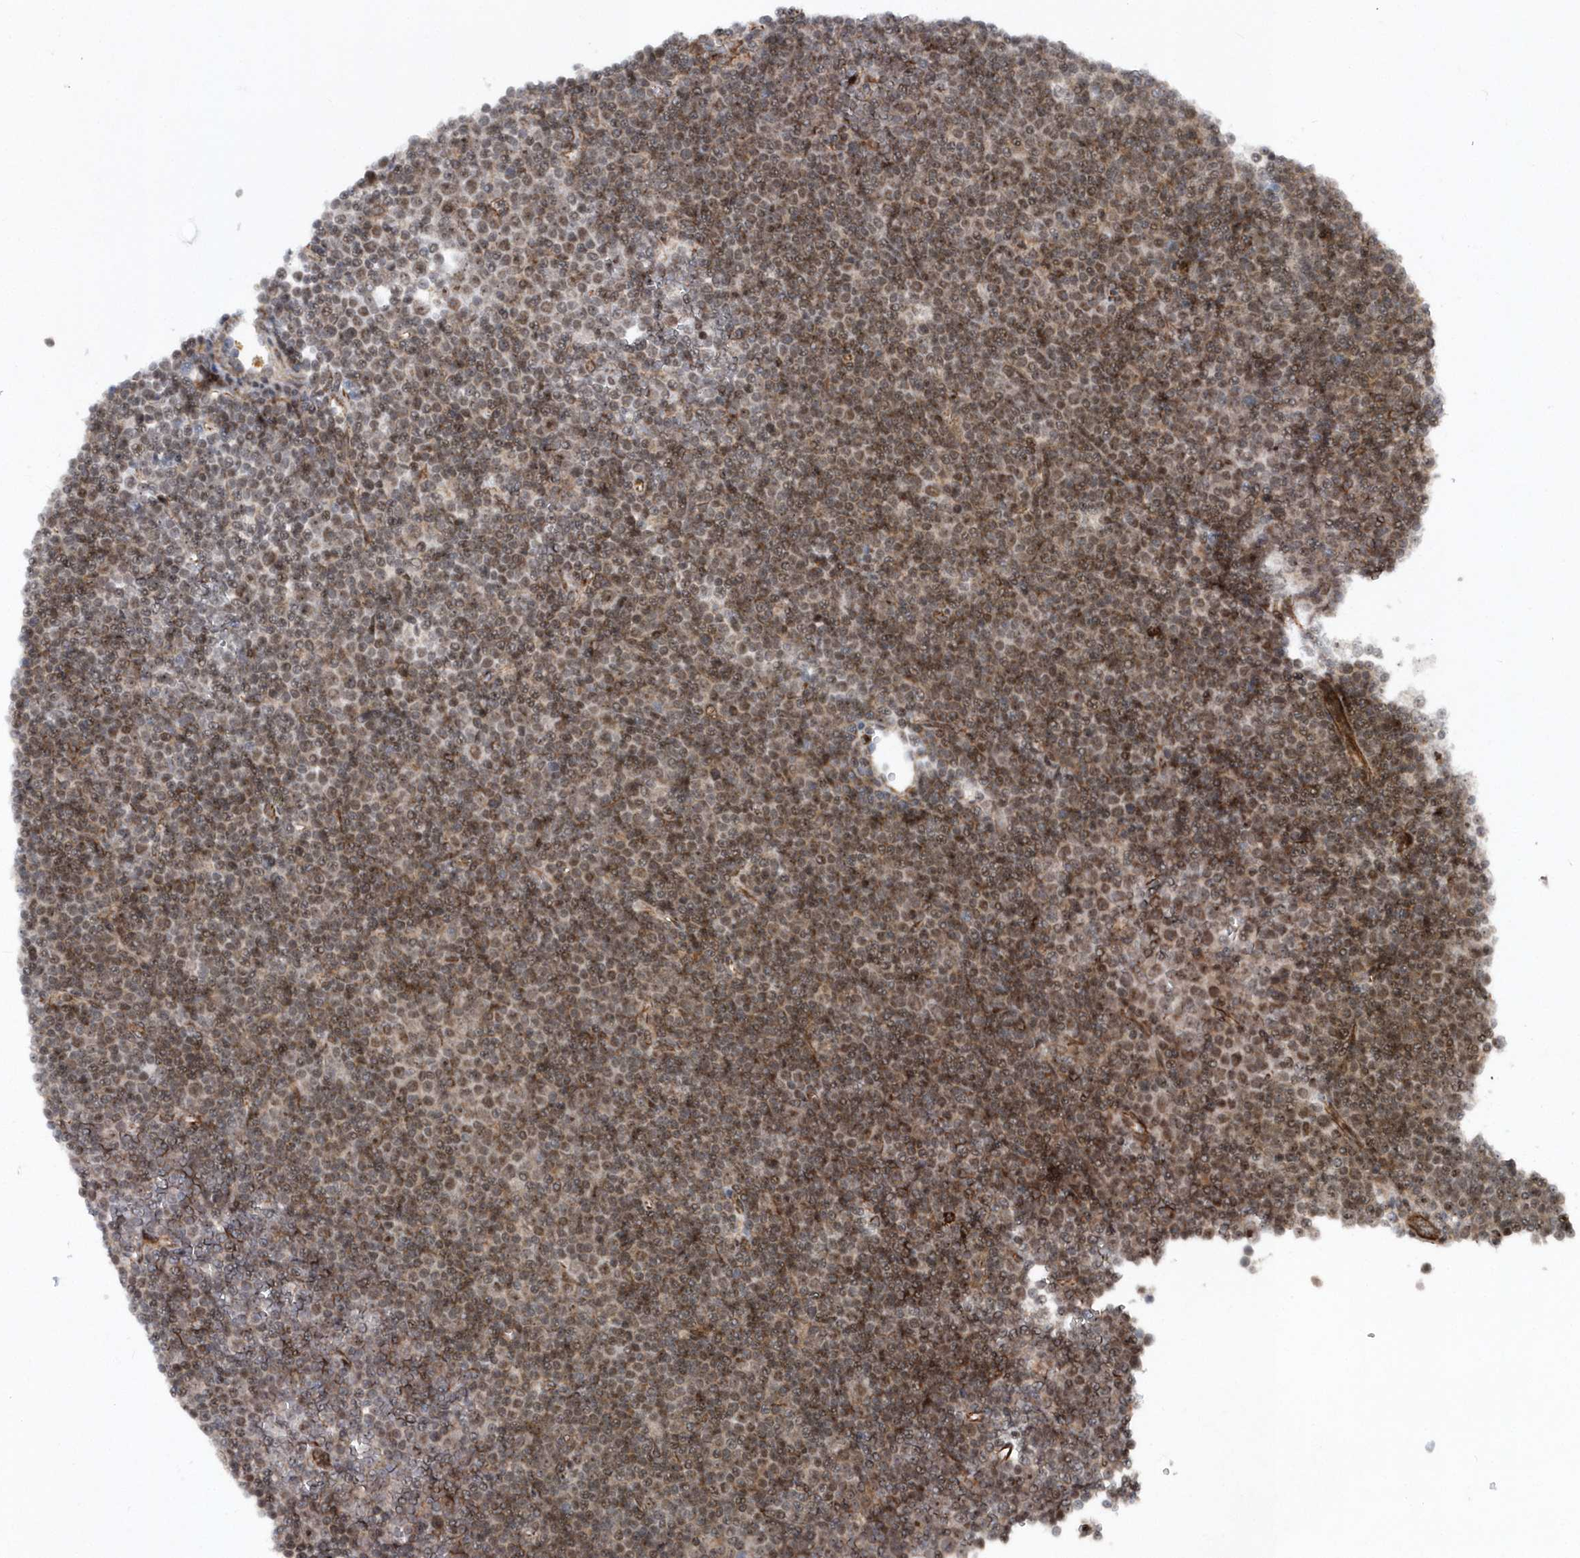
{"staining": {"intensity": "moderate", "quantity": ">75%", "location": "cytoplasmic/membranous,nuclear"}, "tissue": "lymphoma", "cell_type": "Tumor cells", "image_type": "cancer", "snomed": [{"axis": "morphology", "description": "Malignant lymphoma, non-Hodgkin's type, Low grade"}, {"axis": "topography", "description": "Lymph node"}], "caption": "High-magnification brightfield microscopy of malignant lymphoma, non-Hodgkin's type (low-grade) stained with DAB (brown) and counterstained with hematoxylin (blue). tumor cells exhibit moderate cytoplasmic/membranous and nuclear expression is appreciated in approximately>75% of cells.", "gene": "SOWAHB", "patient": {"sex": "female", "age": 67}}